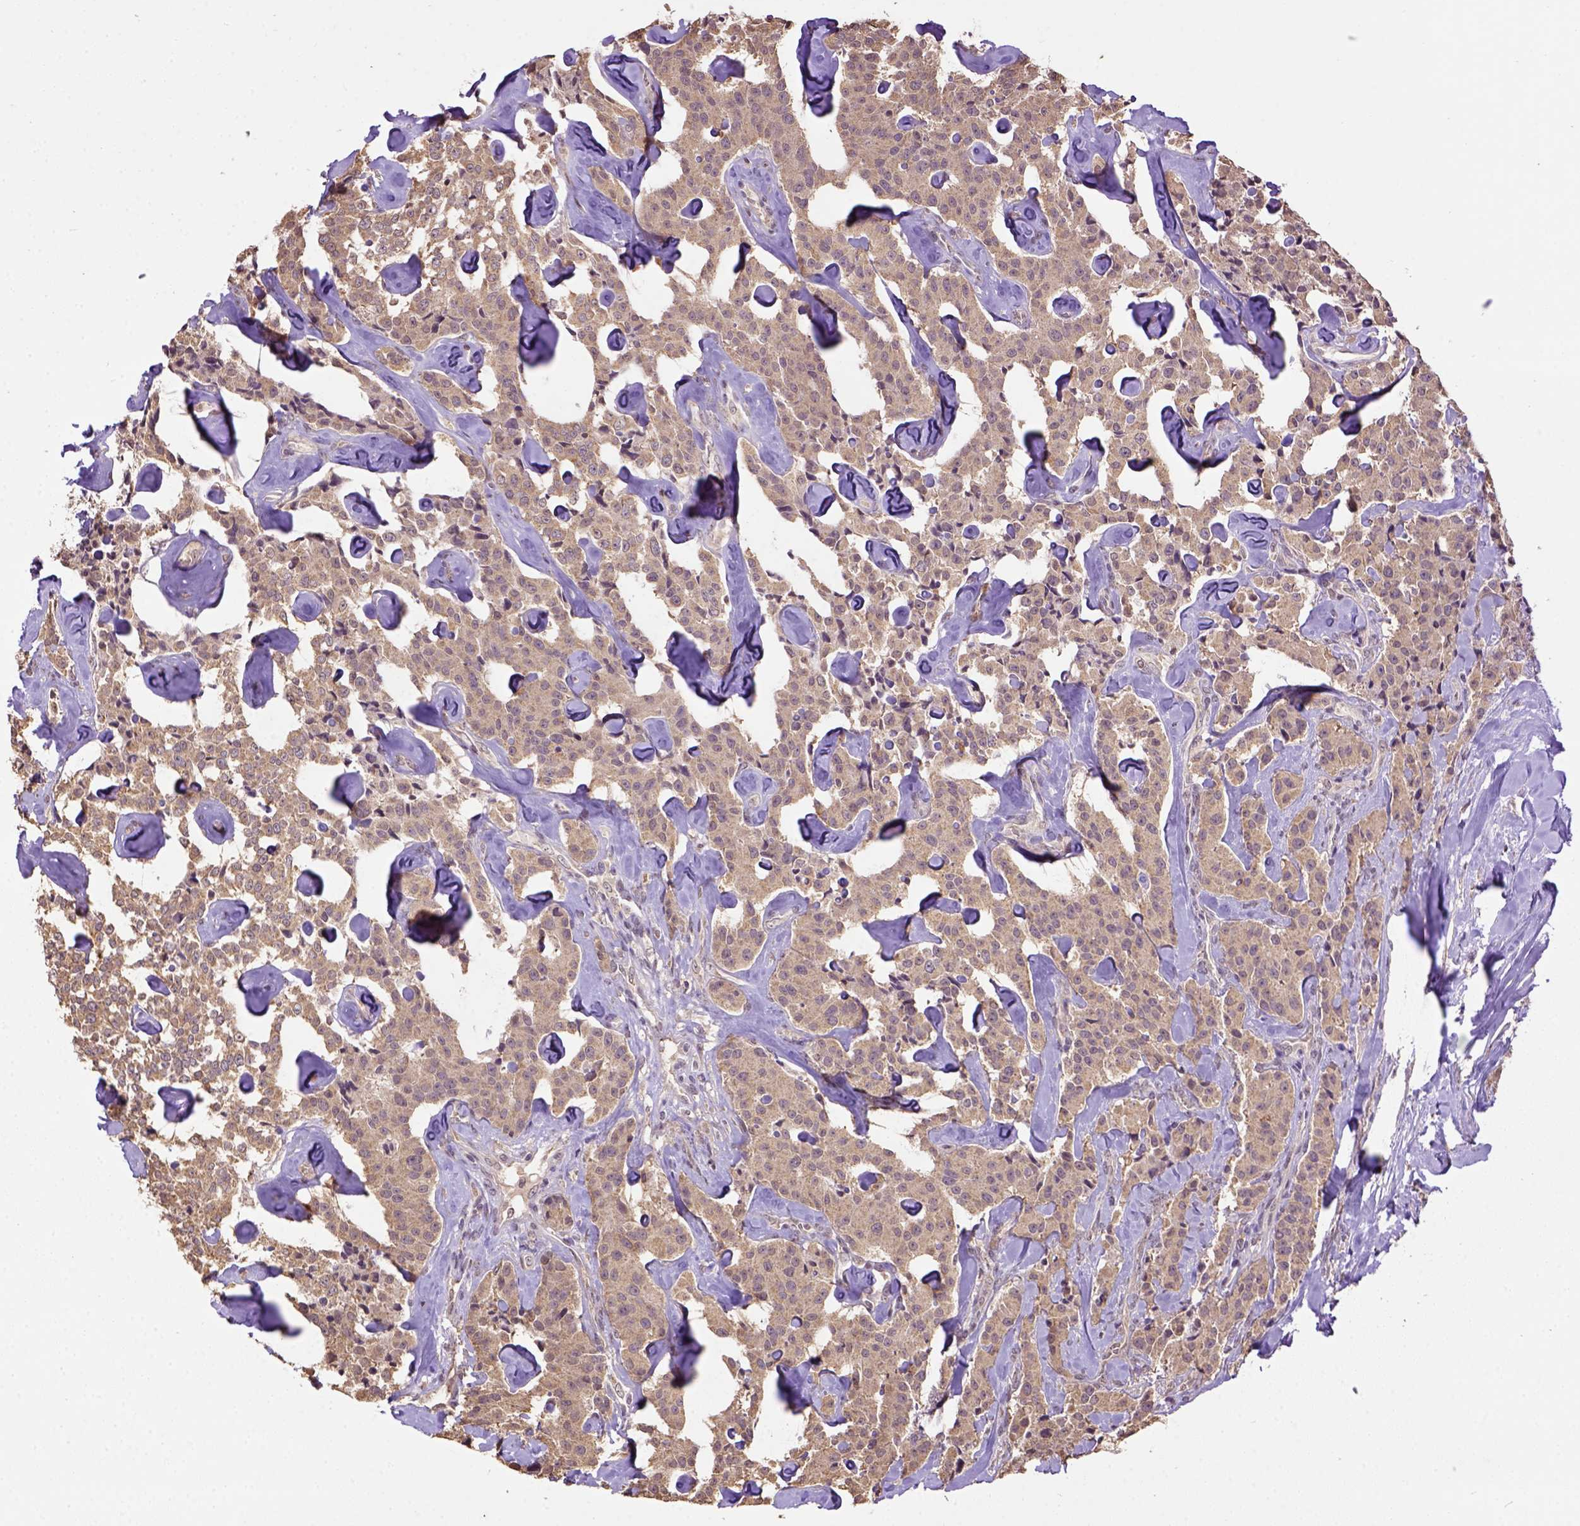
{"staining": {"intensity": "weak", "quantity": ">75%", "location": "cytoplasmic/membranous"}, "tissue": "carcinoid", "cell_type": "Tumor cells", "image_type": "cancer", "snomed": [{"axis": "morphology", "description": "Carcinoid, malignant, NOS"}, {"axis": "topography", "description": "Pancreas"}], "caption": "Immunohistochemical staining of human carcinoid demonstrates low levels of weak cytoplasmic/membranous protein expression in about >75% of tumor cells. The protein is shown in brown color, while the nuclei are stained blue.", "gene": "WDR17", "patient": {"sex": "male", "age": 41}}